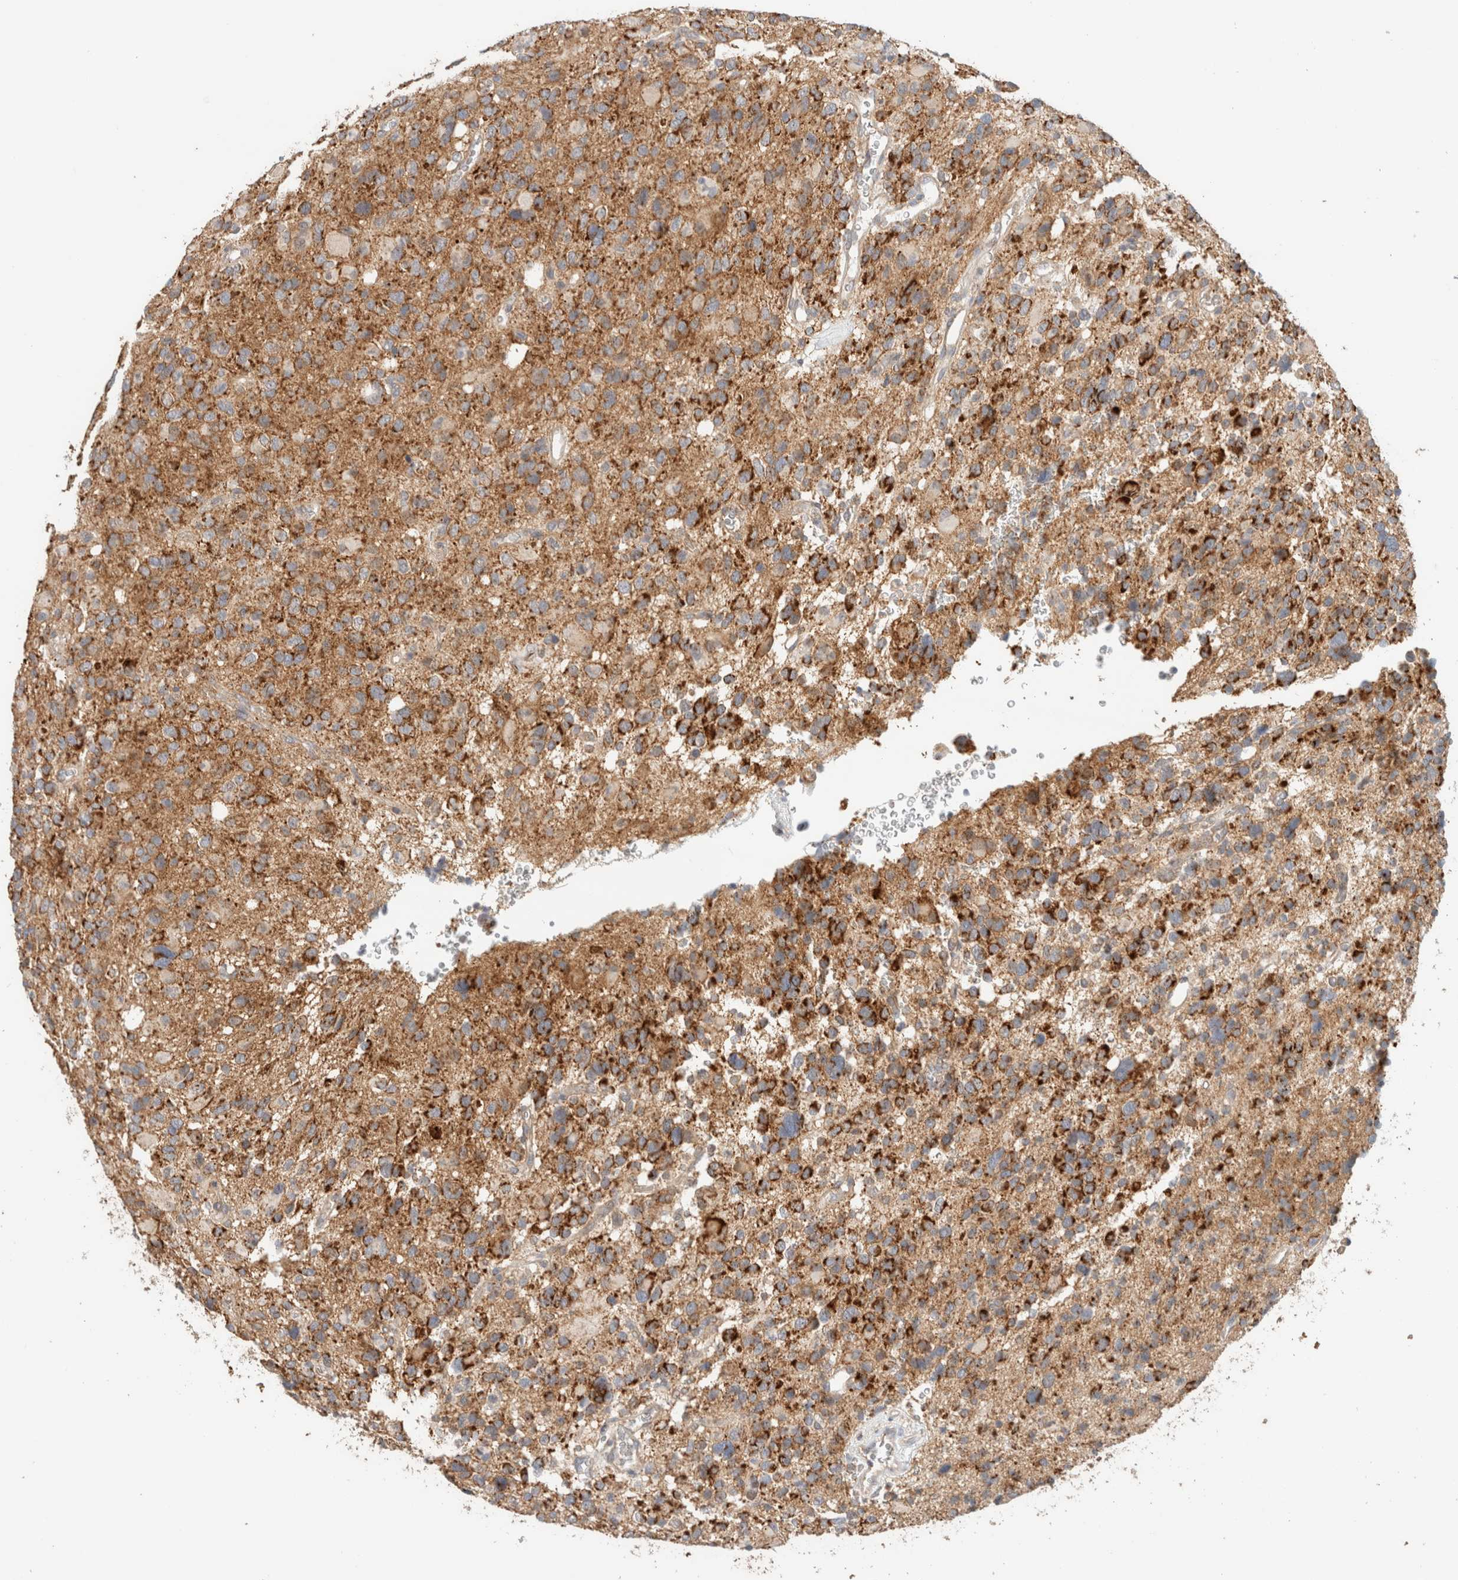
{"staining": {"intensity": "strong", "quantity": ">75%", "location": "cytoplasmic/membranous"}, "tissue": "glioma", "cell_type": "Tumor cells", "image_type": "cancer", "snomed": [{"axis": "morphology", "description": "Glioma, malignant, High grade"}, {"axis": "topography", "description": "Brain"}], "caption": "The micrograph shows a brown stain indicating the presence of a protein in the cytoplasmic/membranous of tumor cells in malignant high-grade glioma.", "gene": "MRM3", "patient": {"sex": "male", "age": 48}}